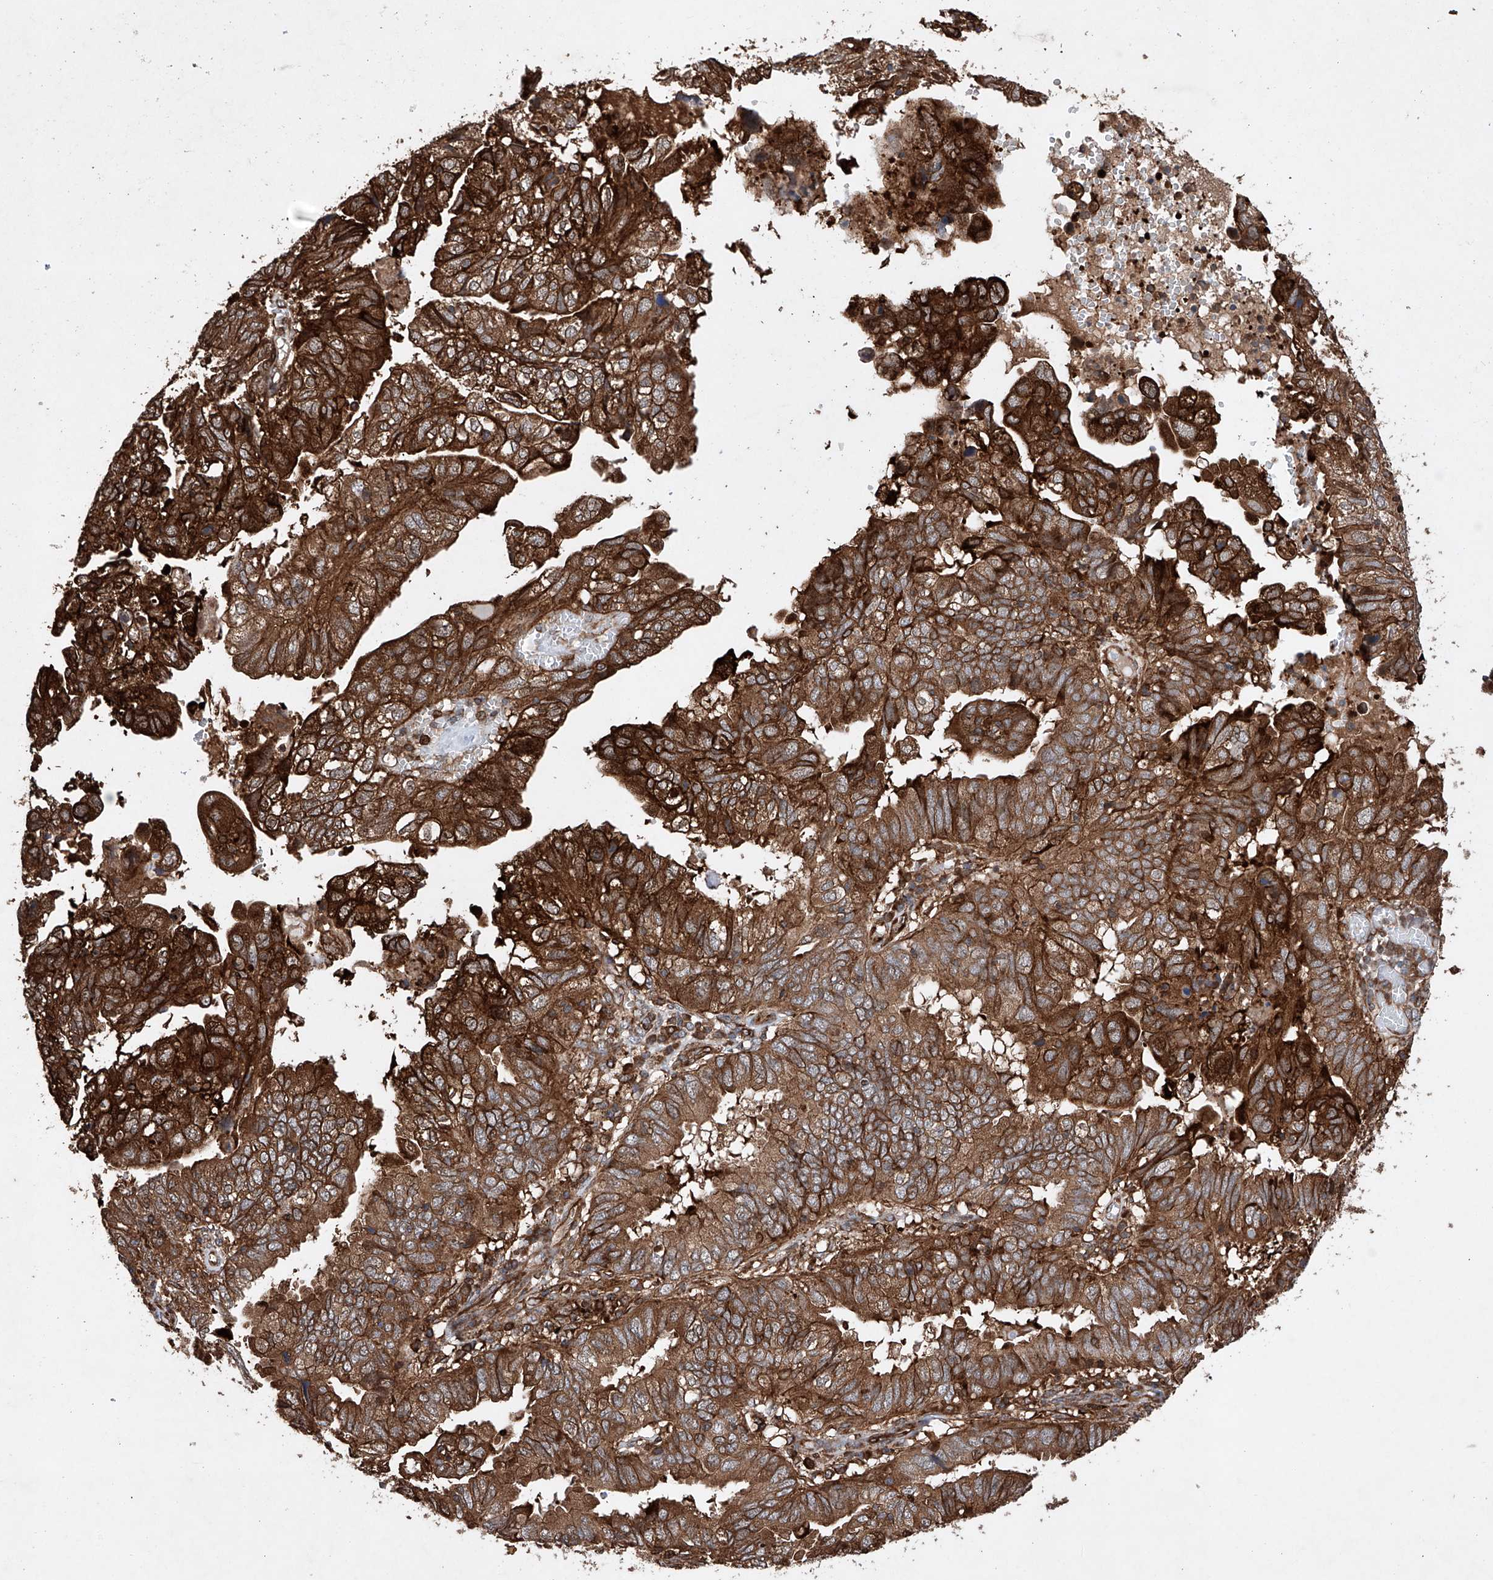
{"staining": {"intensity": "strong", "quantity": ">75%", "location": "cytoplasmic/membranous"}, "tissue": "endometrial cancer", "cell_type": "Tumor cells", "image_type": "cancer", "snomed": [{"axis": "morphology", "description": "Adenocarcinoma, NOS"}, {"axis": "topography", "description": "Uterus"}], "caption": "Immunohistochemistry photomicrograph of neoplastic tissue: endometrial adenocarcinoma stained using IHC exhibits high levels of strong protein expression localized specifically in the cytoplasmic/membranous of tumor cells, appearing as a cytoplasmic/membranous brown color.", "gene": "TIMM23", "patient": {"sex": "female", "age": 77}}